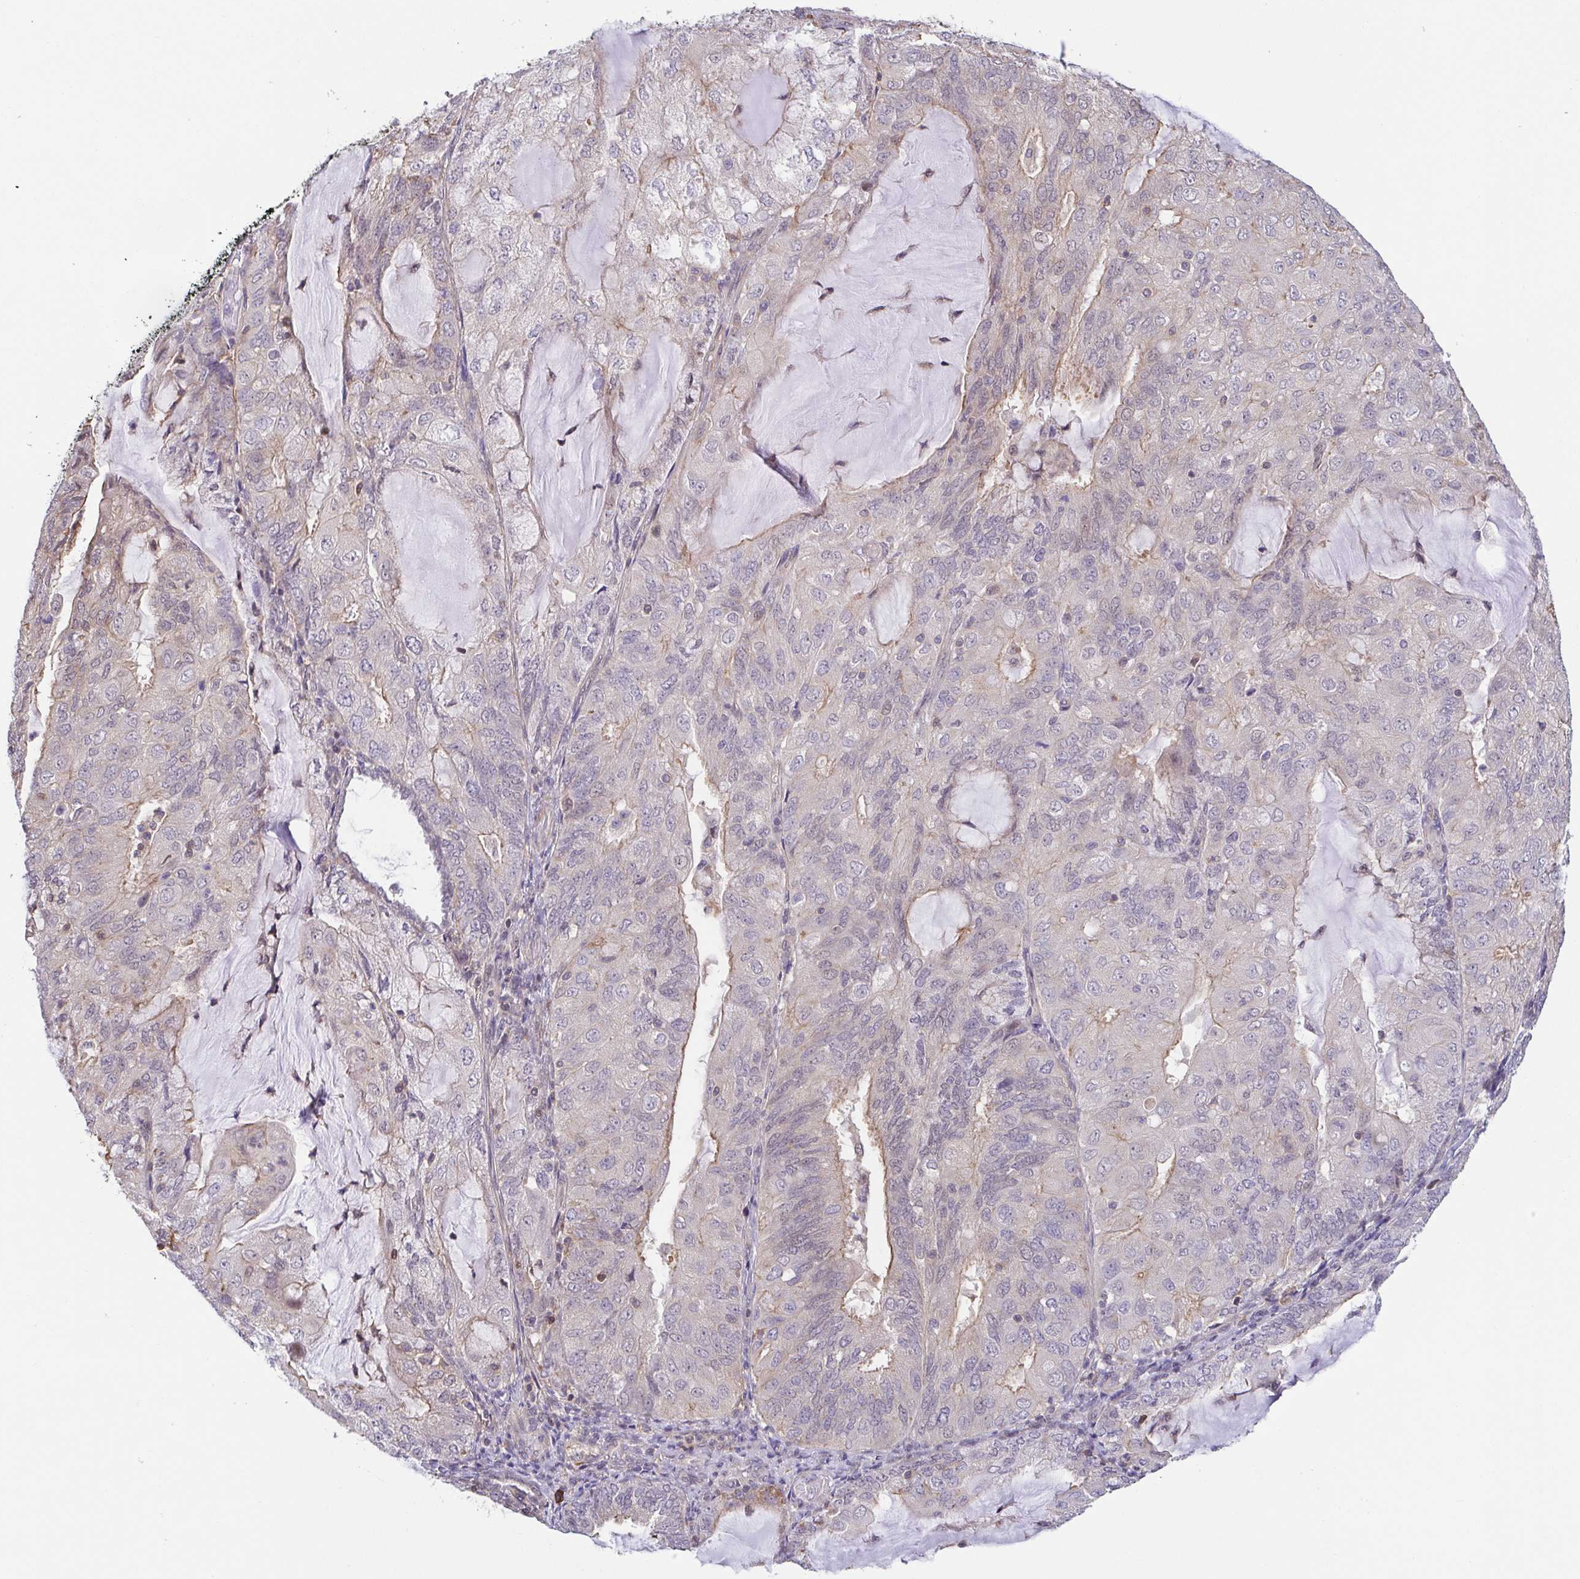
{"staining": {"intensity": "weak", "quantity": "<25%", "location": "cytoplasmic/membranous"}, "tissue": "endometrial cancer", "cell_type": "Tumor cells", "image_type": "cancer", "snomed": [{"axis": "morphology", "description": "Adenocarcinoma, NOS"}, {"axis": "topography", "description": "Endometrium"}], "caption": "Tumor cells show no significant protein expression in endometrial adenocarcinoma. (Immunohistochemistry (ihc), brightfield microscopy, high magnification).", "gene": "PREPL", "patient": {"sex": "female", "age": 81}}